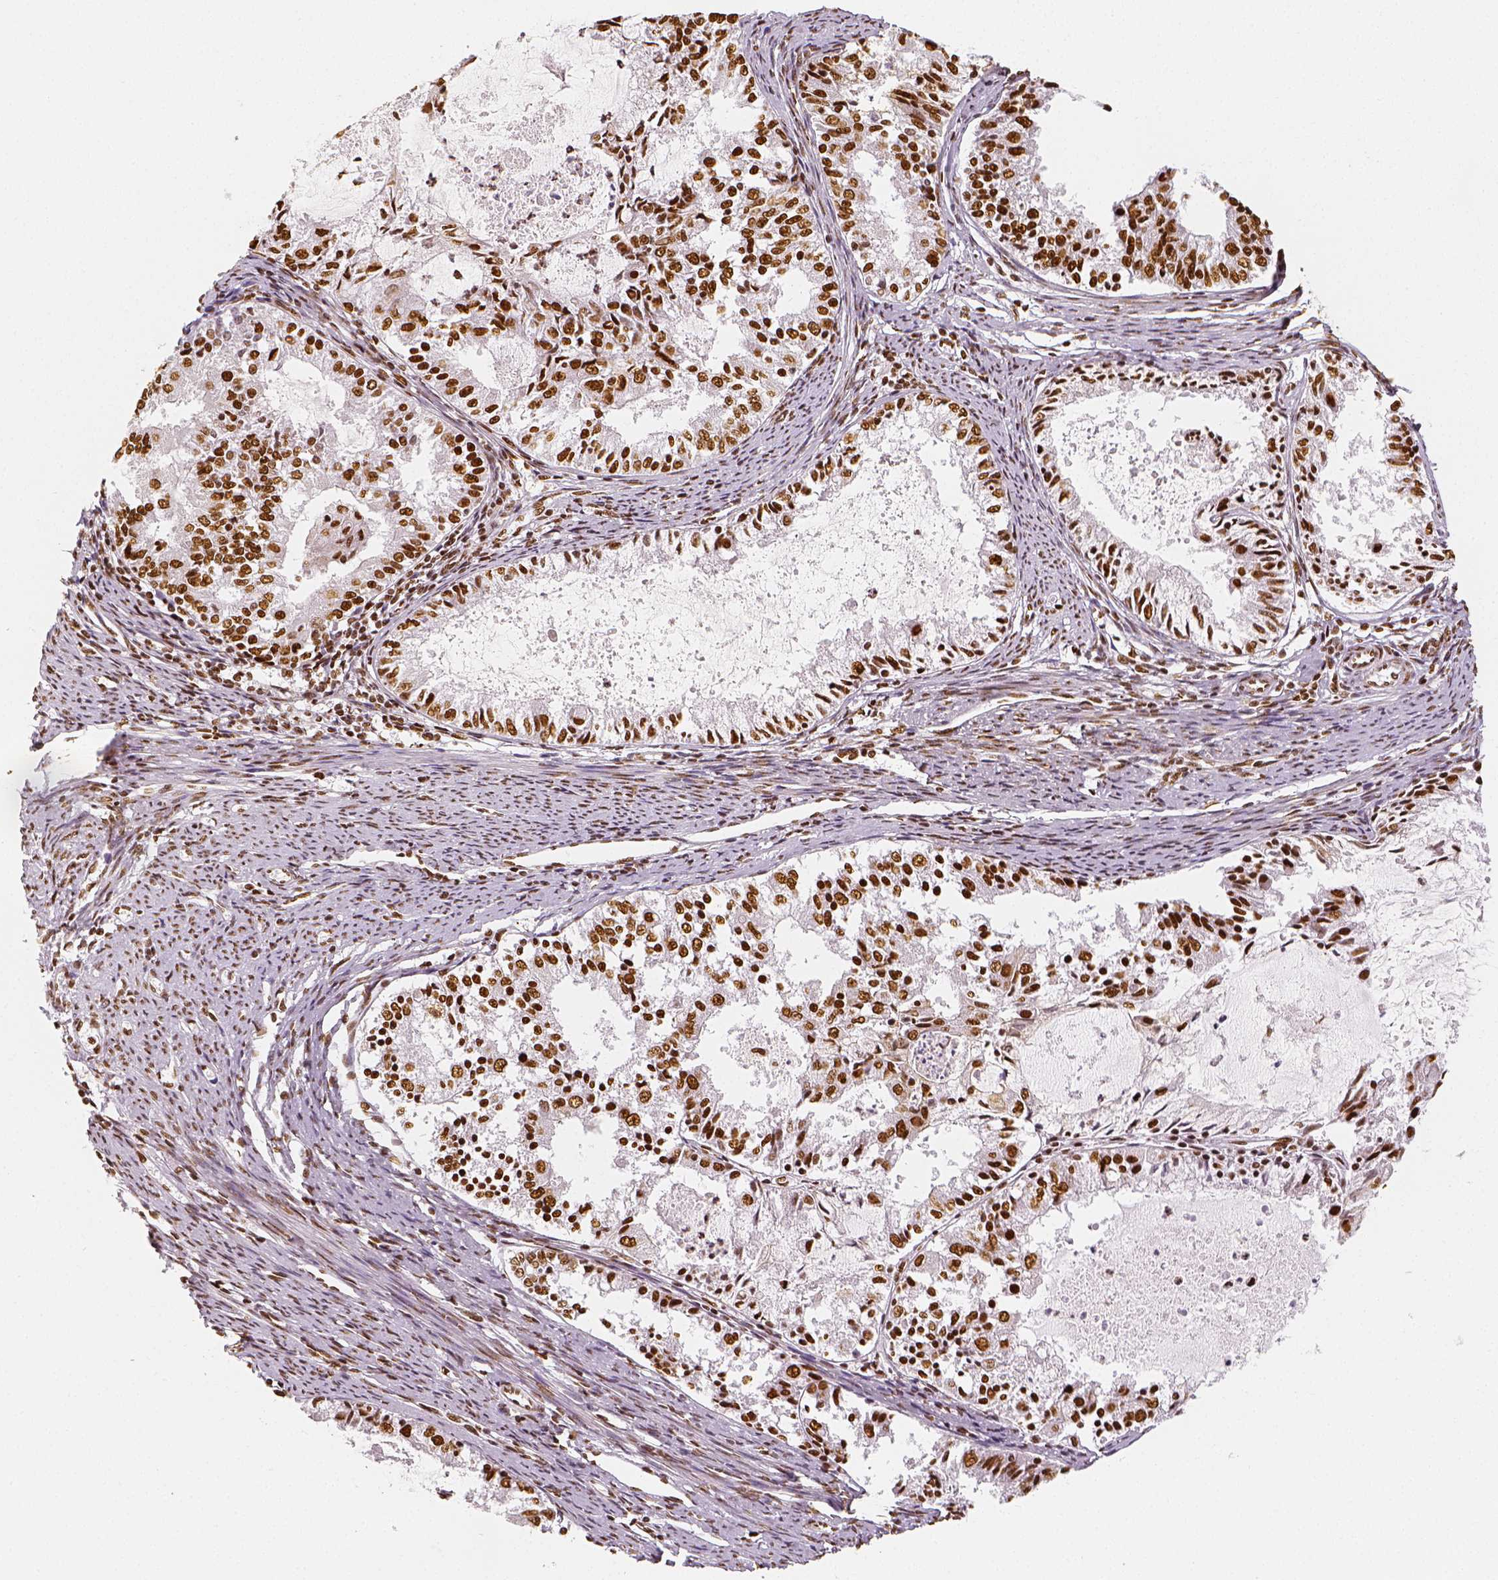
{"staining": {"intensity": "moderate", "quantity": ">75%", "location": "nuclear"}, "tissue": "endometrial cancer", "cell_type": "Tumor cells", "image_type": "cancer", "snomed": [{"axis": "morphology", "description": "Adenocarcinoma, NOS"}, {"axis": "topography", "description": "Endometrium"}], "caption": "The photomicrograph demonstrates immunohistochemical staining of endometrial cancer. There is moderate nuclear expression is present in approximately >75% of tumor cells. (DAB (3,3'-diaminobenzidine) = brown stain, brightfield microscopy at high magnification).", "gene": "KDM5B", "patient": {"sex": "female", "age": 57}}